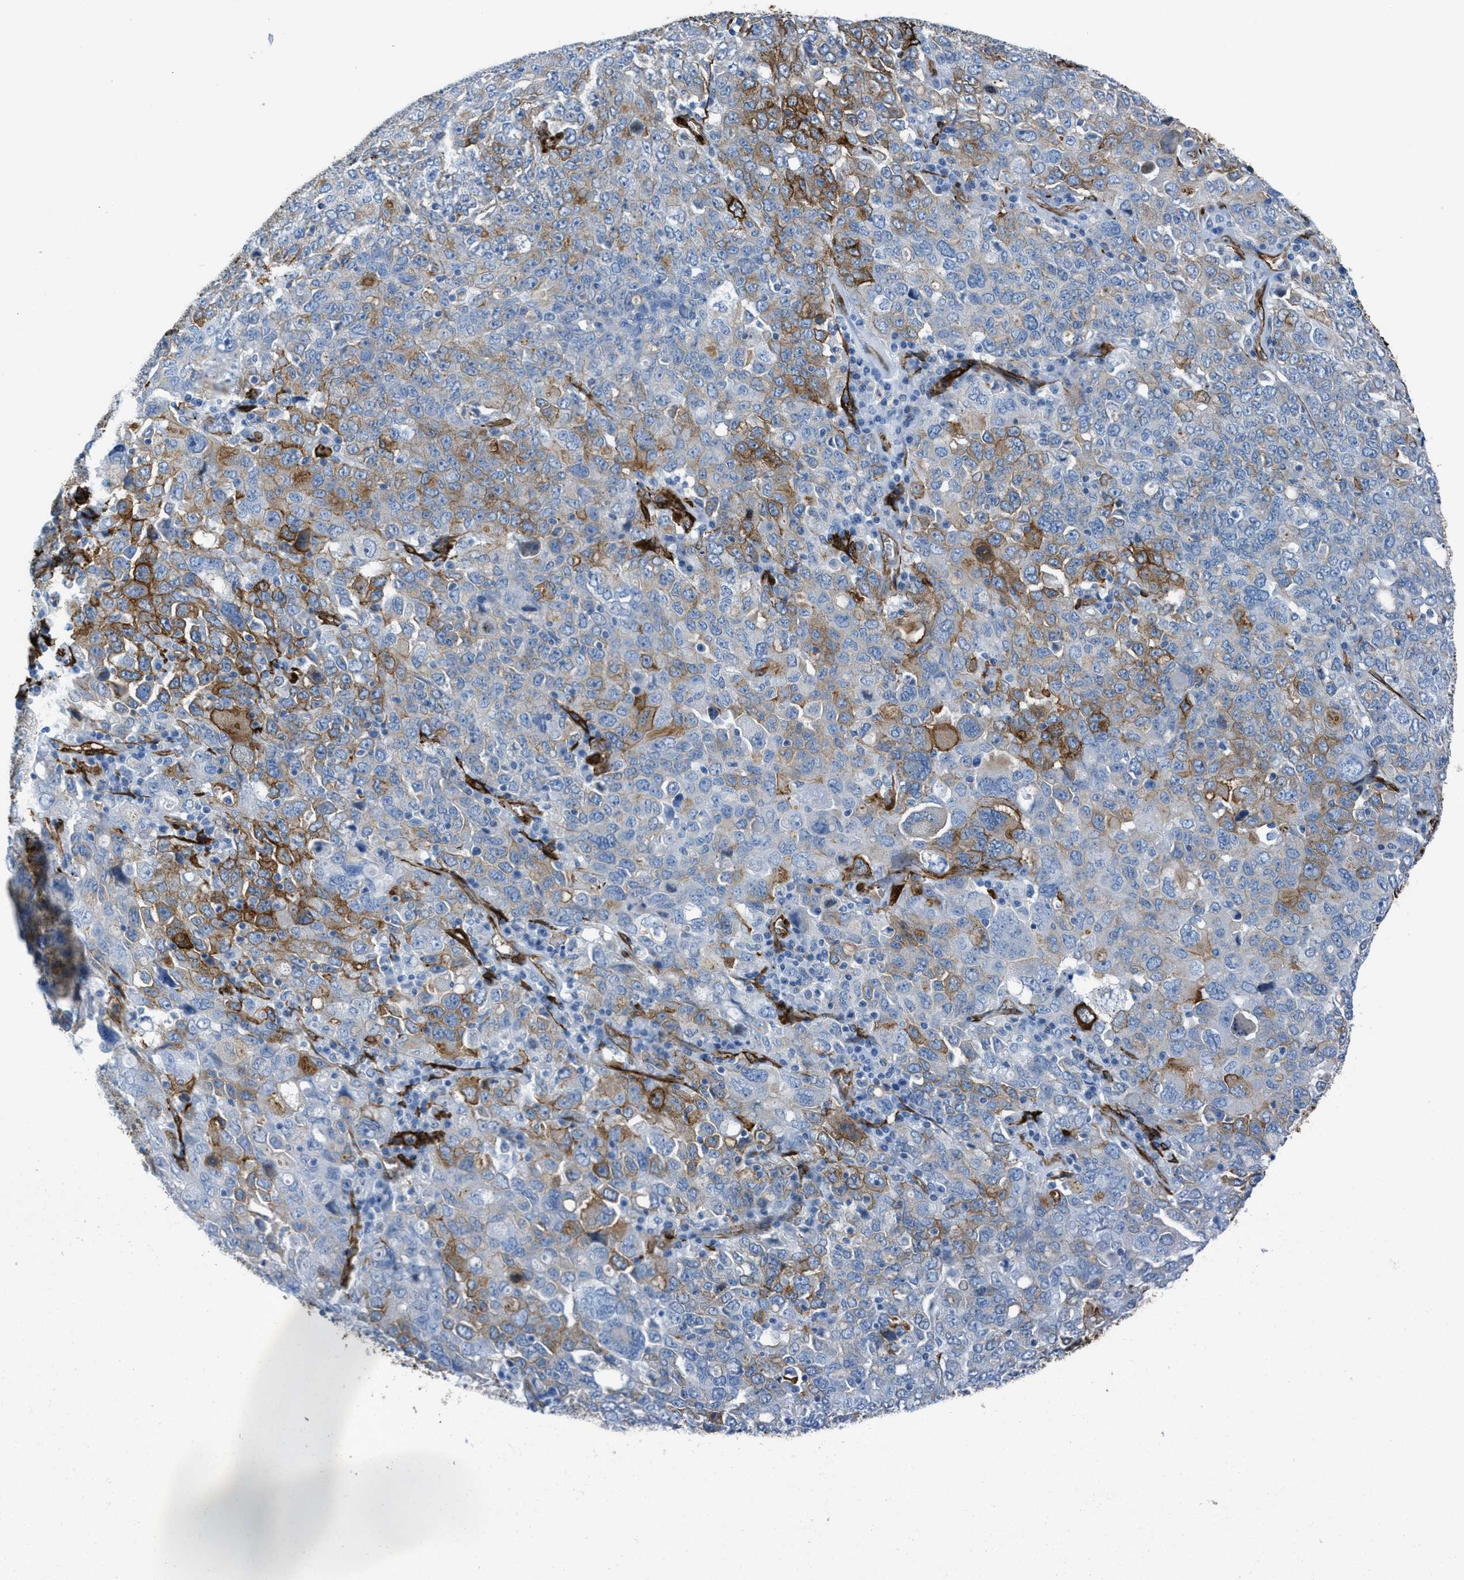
{"staining": {"intensity": "moderate", "quantity": "25%-75%", "location": "cytoplasmic/membranous"}, "tissue": "ovarian cancer", "cell_type": "Tumor cells", "image_type": "cancer", "snomed": [{"axis": "morphology", "description": "Carcinoma, endometroid"}, {"axis": "topography", "description": "Ovary"}], "caption": "A brown stain shows moderate cytoplasmic/membranous expression of a protein in ovarian cancer tumor cells. The staining was performed using DAB, with brown indicating positive protein expression. Nuclei are stained blue with hematoxylin.", "gene": "CALD1", "patient": {"sex": "female", "age": 62}}